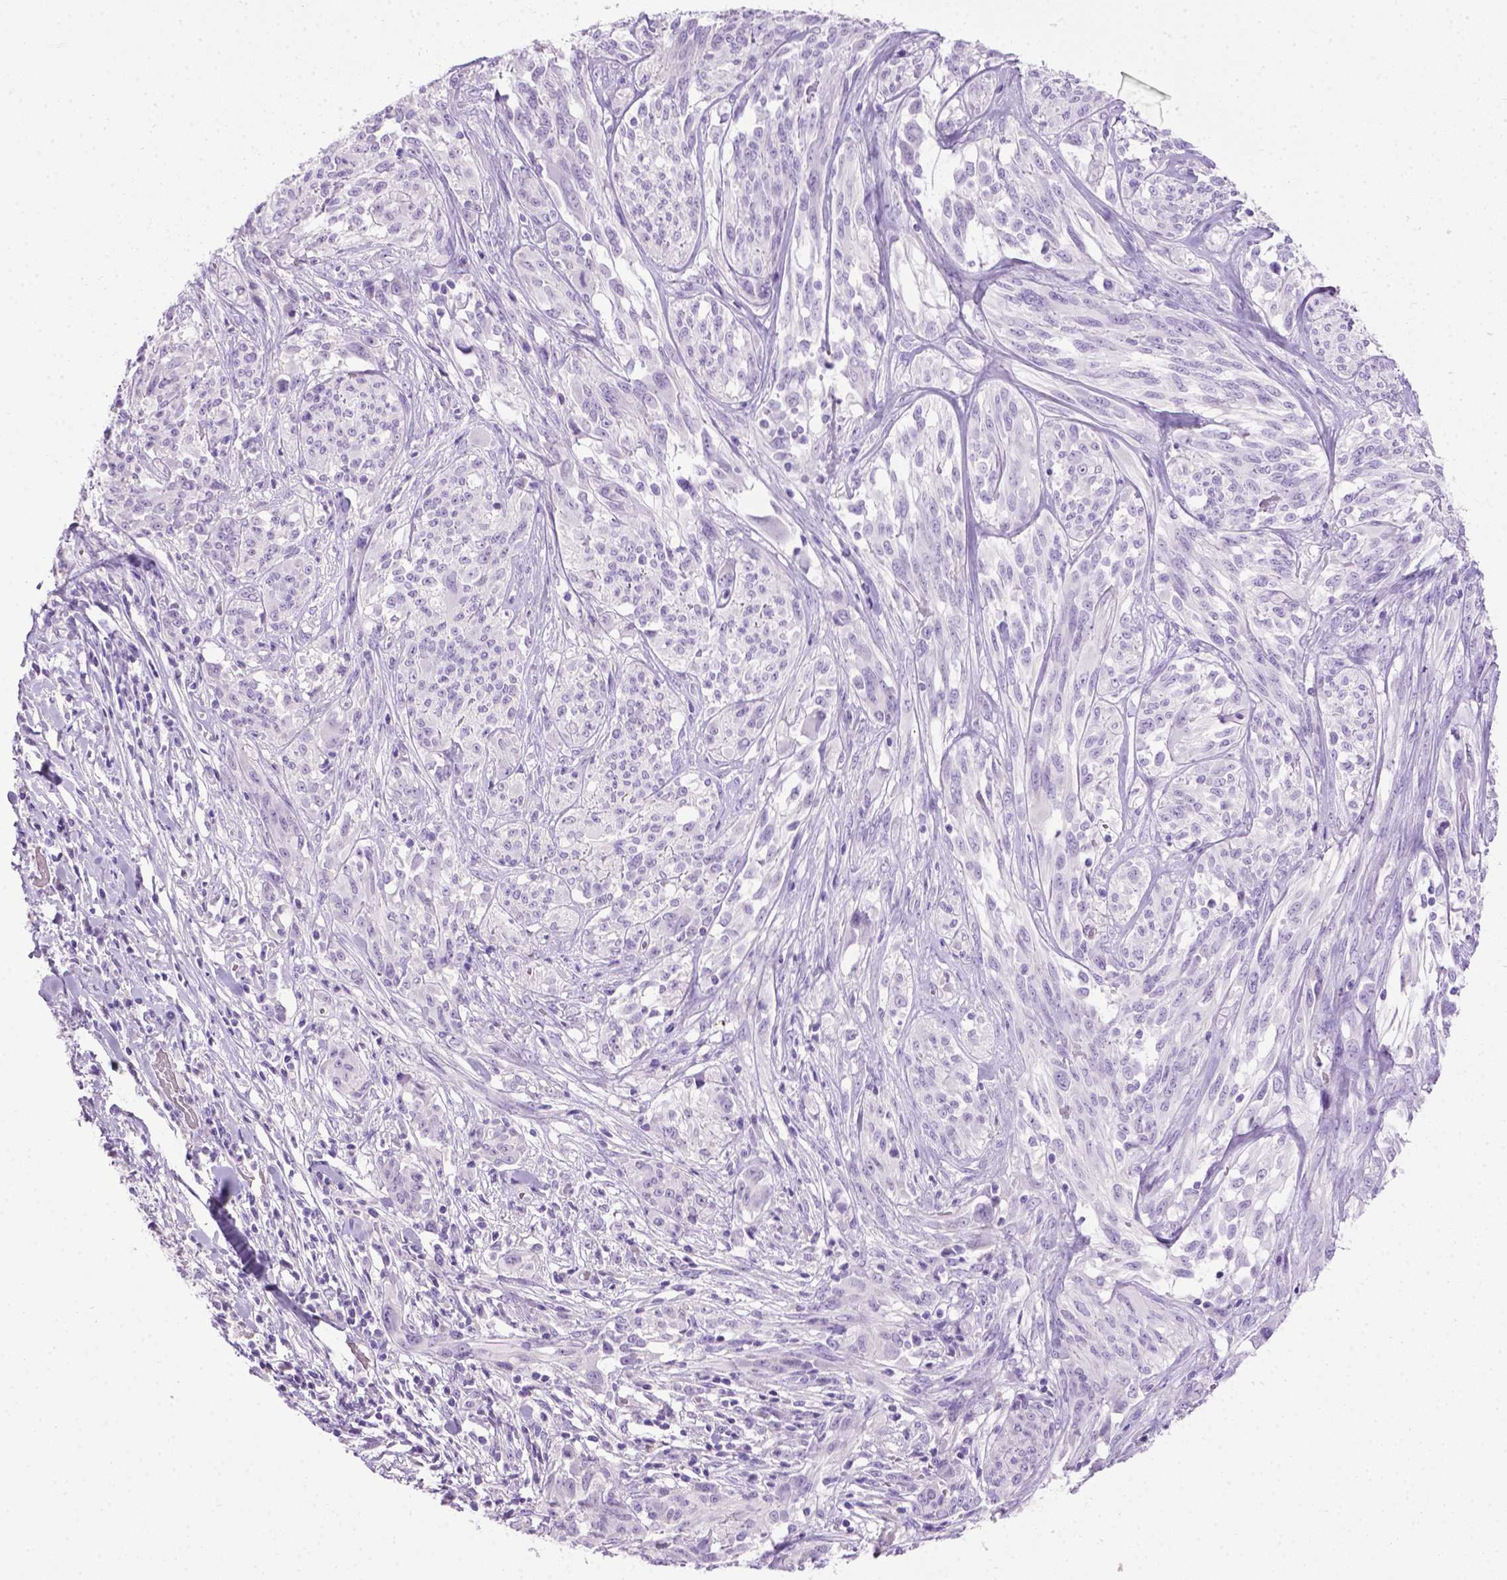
{"staining": {"intensity": "negative", "quantity": "none", "location": "none"}, "tissue": "melanoma", "cell_type": "Tumor cells", "image_type": "cancer", "snomed": [{"axis": "morphology", "description": "Malignant melanoma, NOS"}, {"axis": "topography", "description": "Skin"}], "caption": "There is no significant positivity in tumor cells of melanoma. (IHC, brightfield microscopy, high magnification).", "gene": "LELP1", "patient": {"sex": "female", "age": 91}}